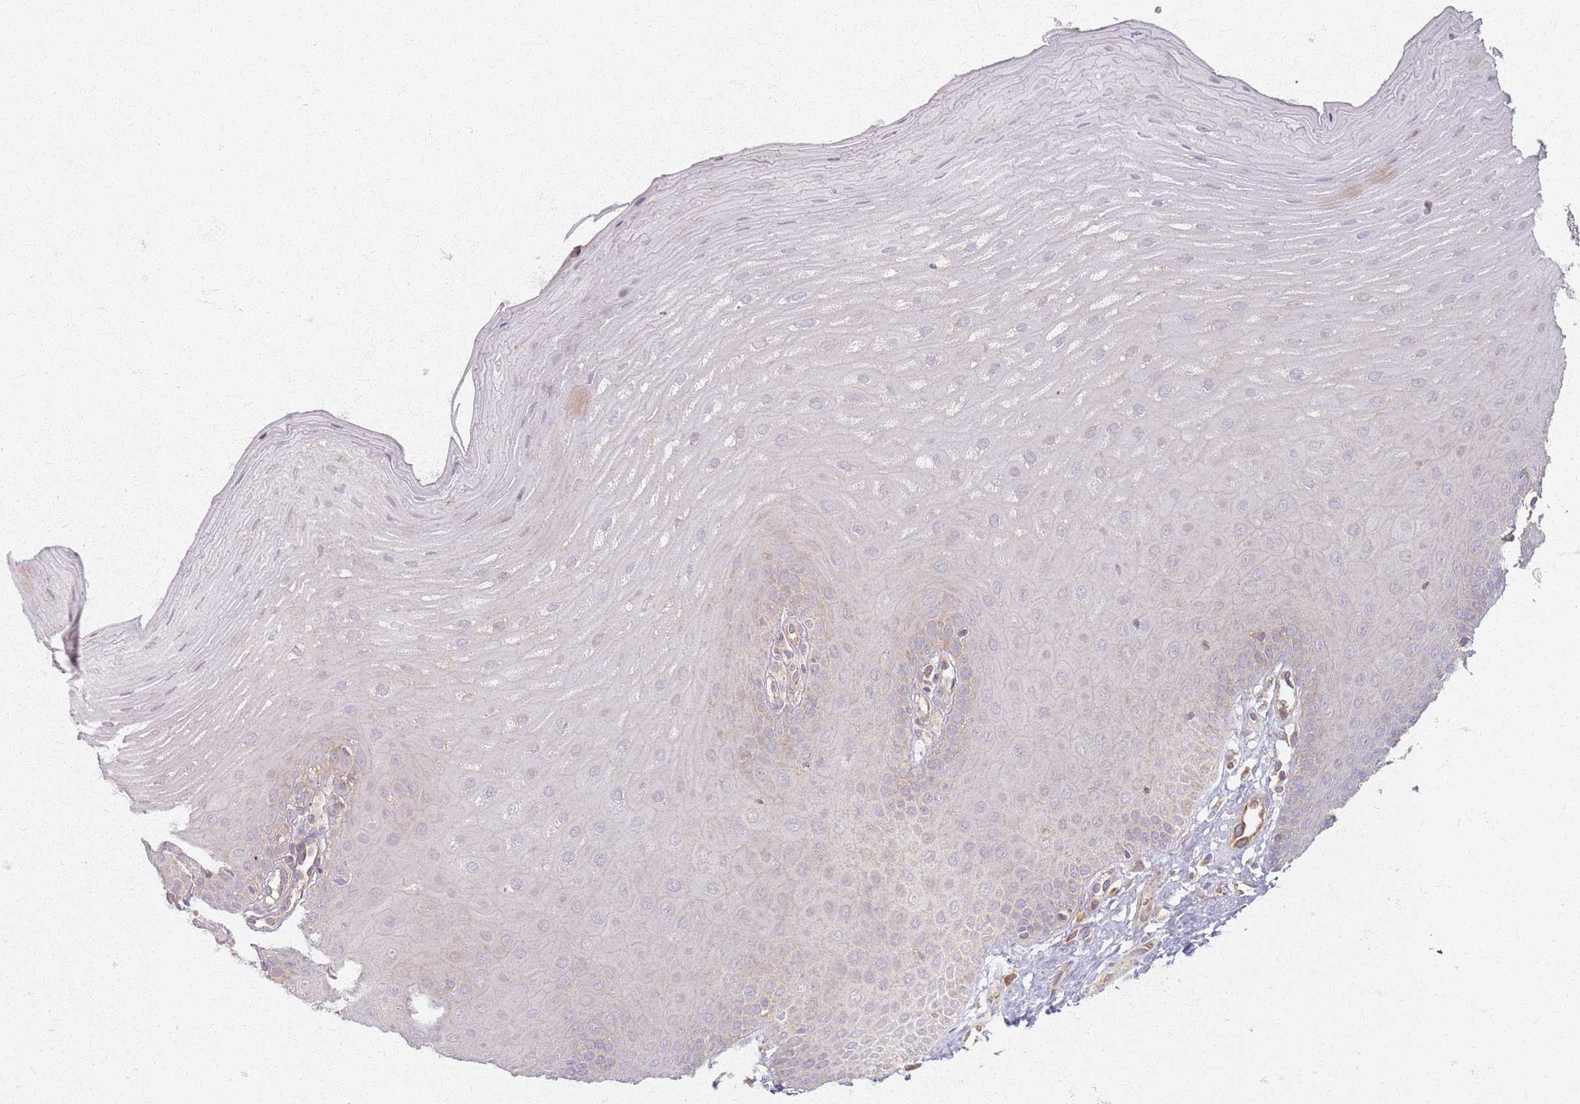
{"staining": {"intensity": "weak", "quantity": "<25%", "location": "cytoplasmic/membranous"}, "tissue": "oral mucosa", "cell_type": "Squamous epithelial cells", "image_type": "normal", "snomed": [{"axis": "morphology", "description": "Normal tissue, NOS"}, {"axis": "topography", "description": "Oral tissue"}], "caption": "Immunohistochemistry micrograph of normal oral mucosa: oral mucosa stained with DAB (3,3'-diaminobenzidine) demonstrates no significant protein expression in squamous epithelial cells. (DAB immunohistochemistry, high magnification).", "gene": "KCNA5", "patient": {"sex": "female", "age": 39}}